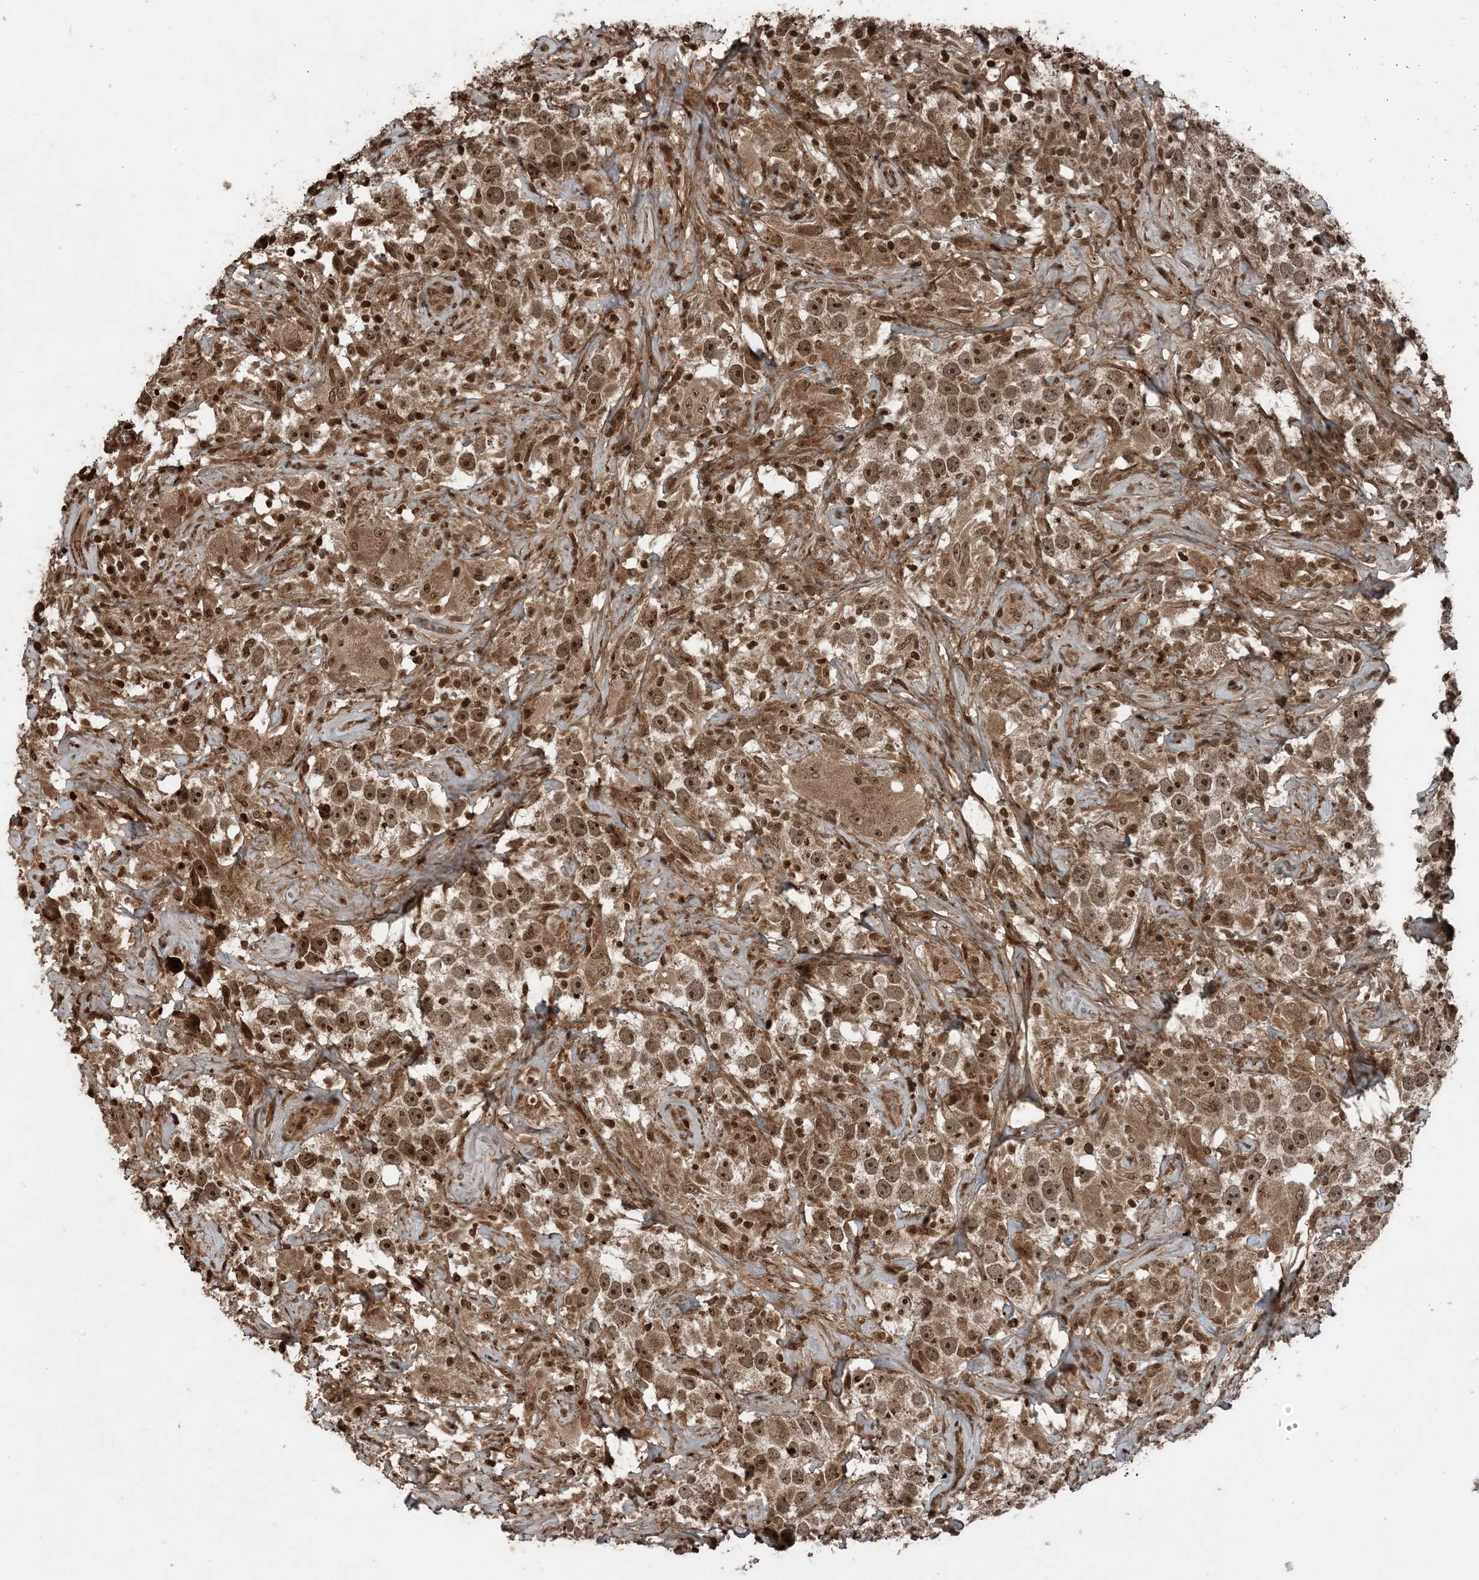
{"staining": {"intensity": "moderate", "quantity": ">75%", "location": "nuclear"}, "tissue": "testis cancer", "cell_type": "Tumor cells", "image_type": "cancer", "snomed": [{"axis": "morphology", "description": "Seminoma, NOS"}, {"axis": "topography", "description": "Testis"}], "caption": "Immunohistochemistry (IHC) staining of seminoma (testis), which exhibits medium levels of moderate nuclear expression in about >75% of tumor cells indicating moderate nuclear protein positivity. The staining was performed using DAB (brown) for protein detection and nuclei were counterstained in hematoxylin (blue).", "gene": "ZFAND2B", "patient": {"sex": "male", "age": 49}}